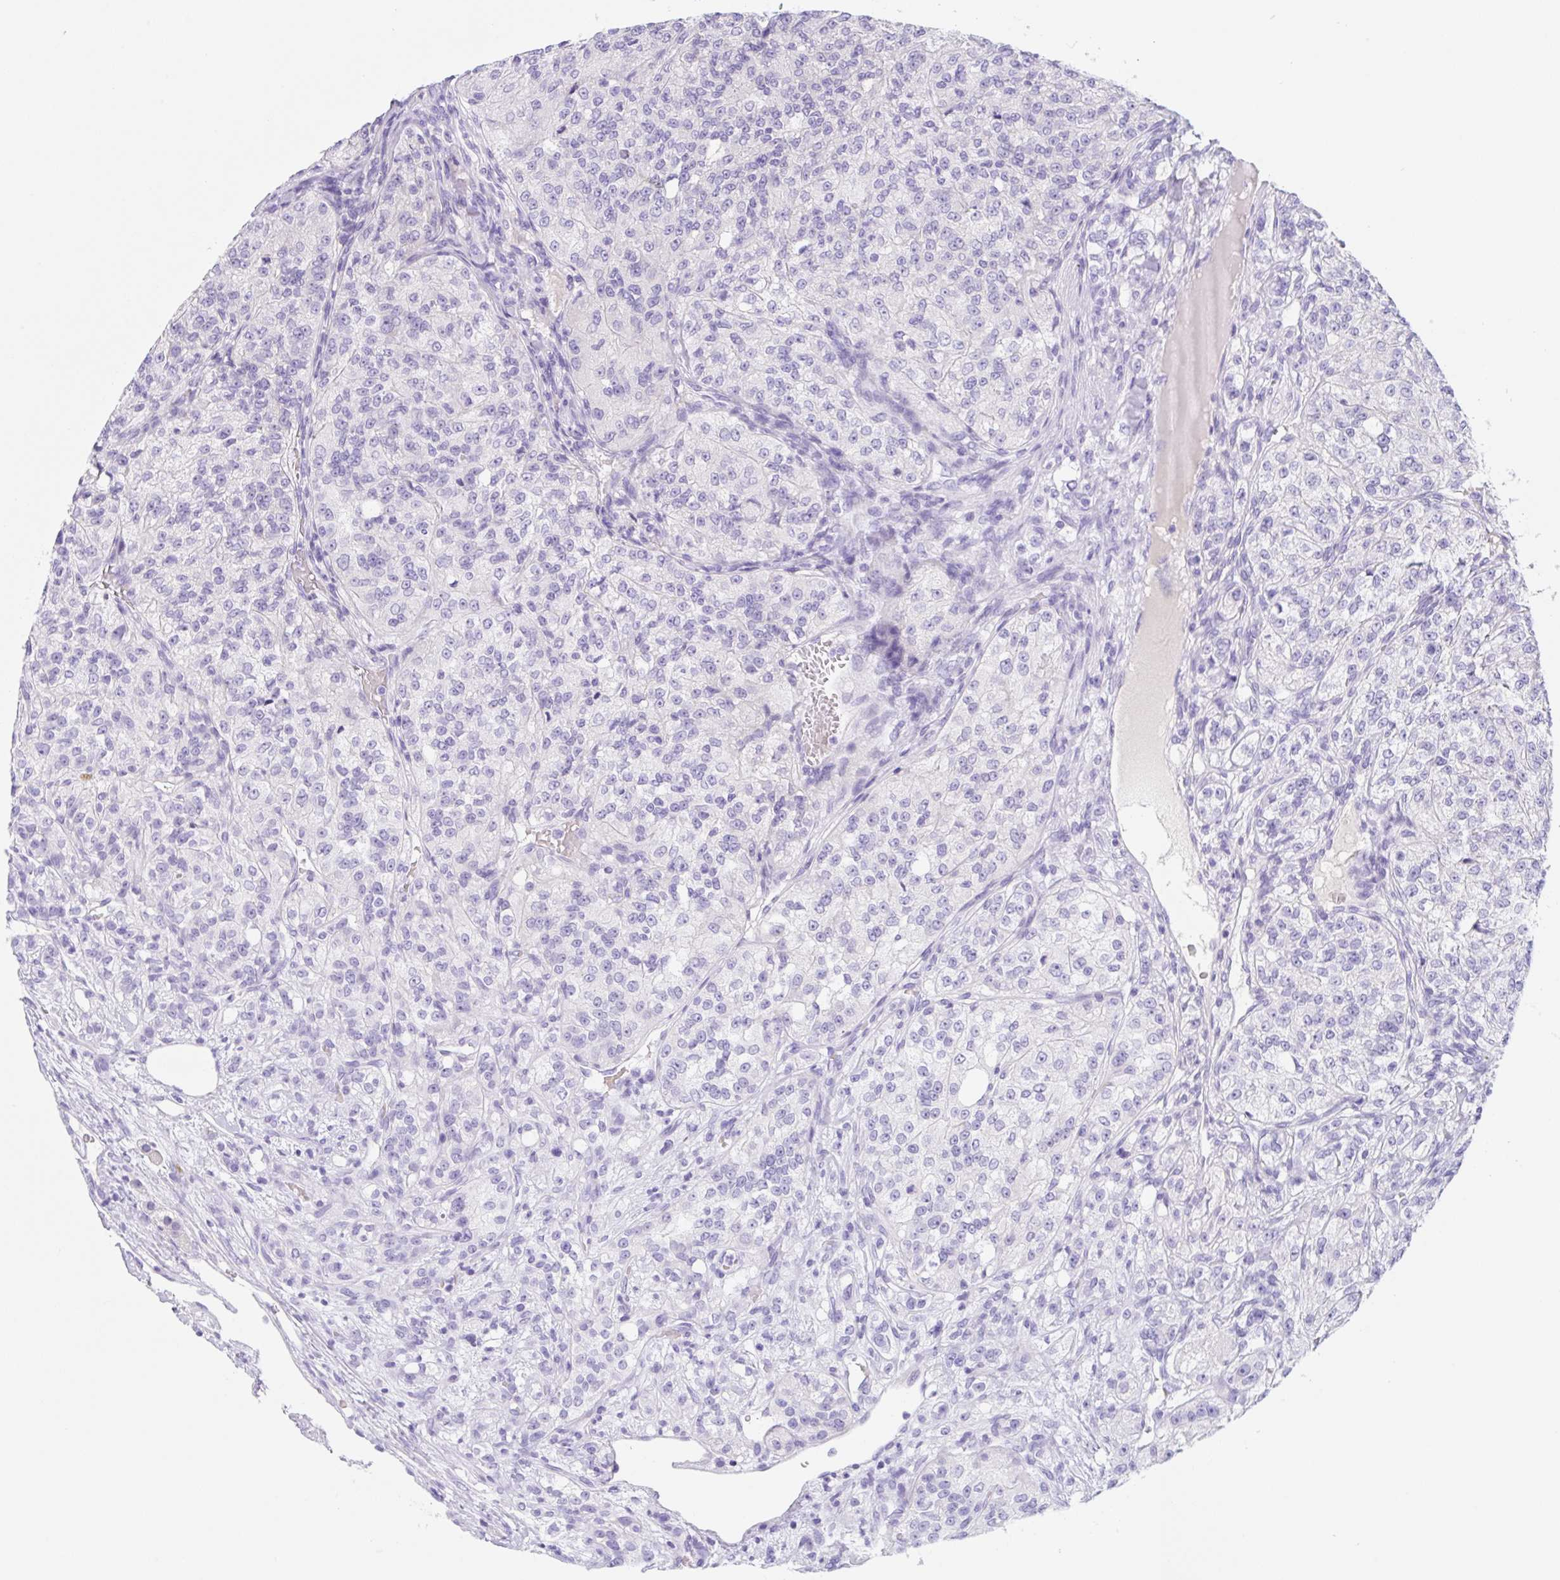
{"staining": {"intensity": "negative", "quantity": "none", "location": "none"}, "tissue": "renal cancer", "cell_type": "Tumor cells", "image_type": "cancer", "snomed": [{"axis": "morphology", "description": "Adenocarcinoma, NOS"}, {"axis": "topography", "description": "Kidney"}], "caption": "Human renal cancer stained for a protein using IHC exhibits no staining in tumor cells.", "gene": "KLK8", "patient": {"sex": "female", "age": 63}}